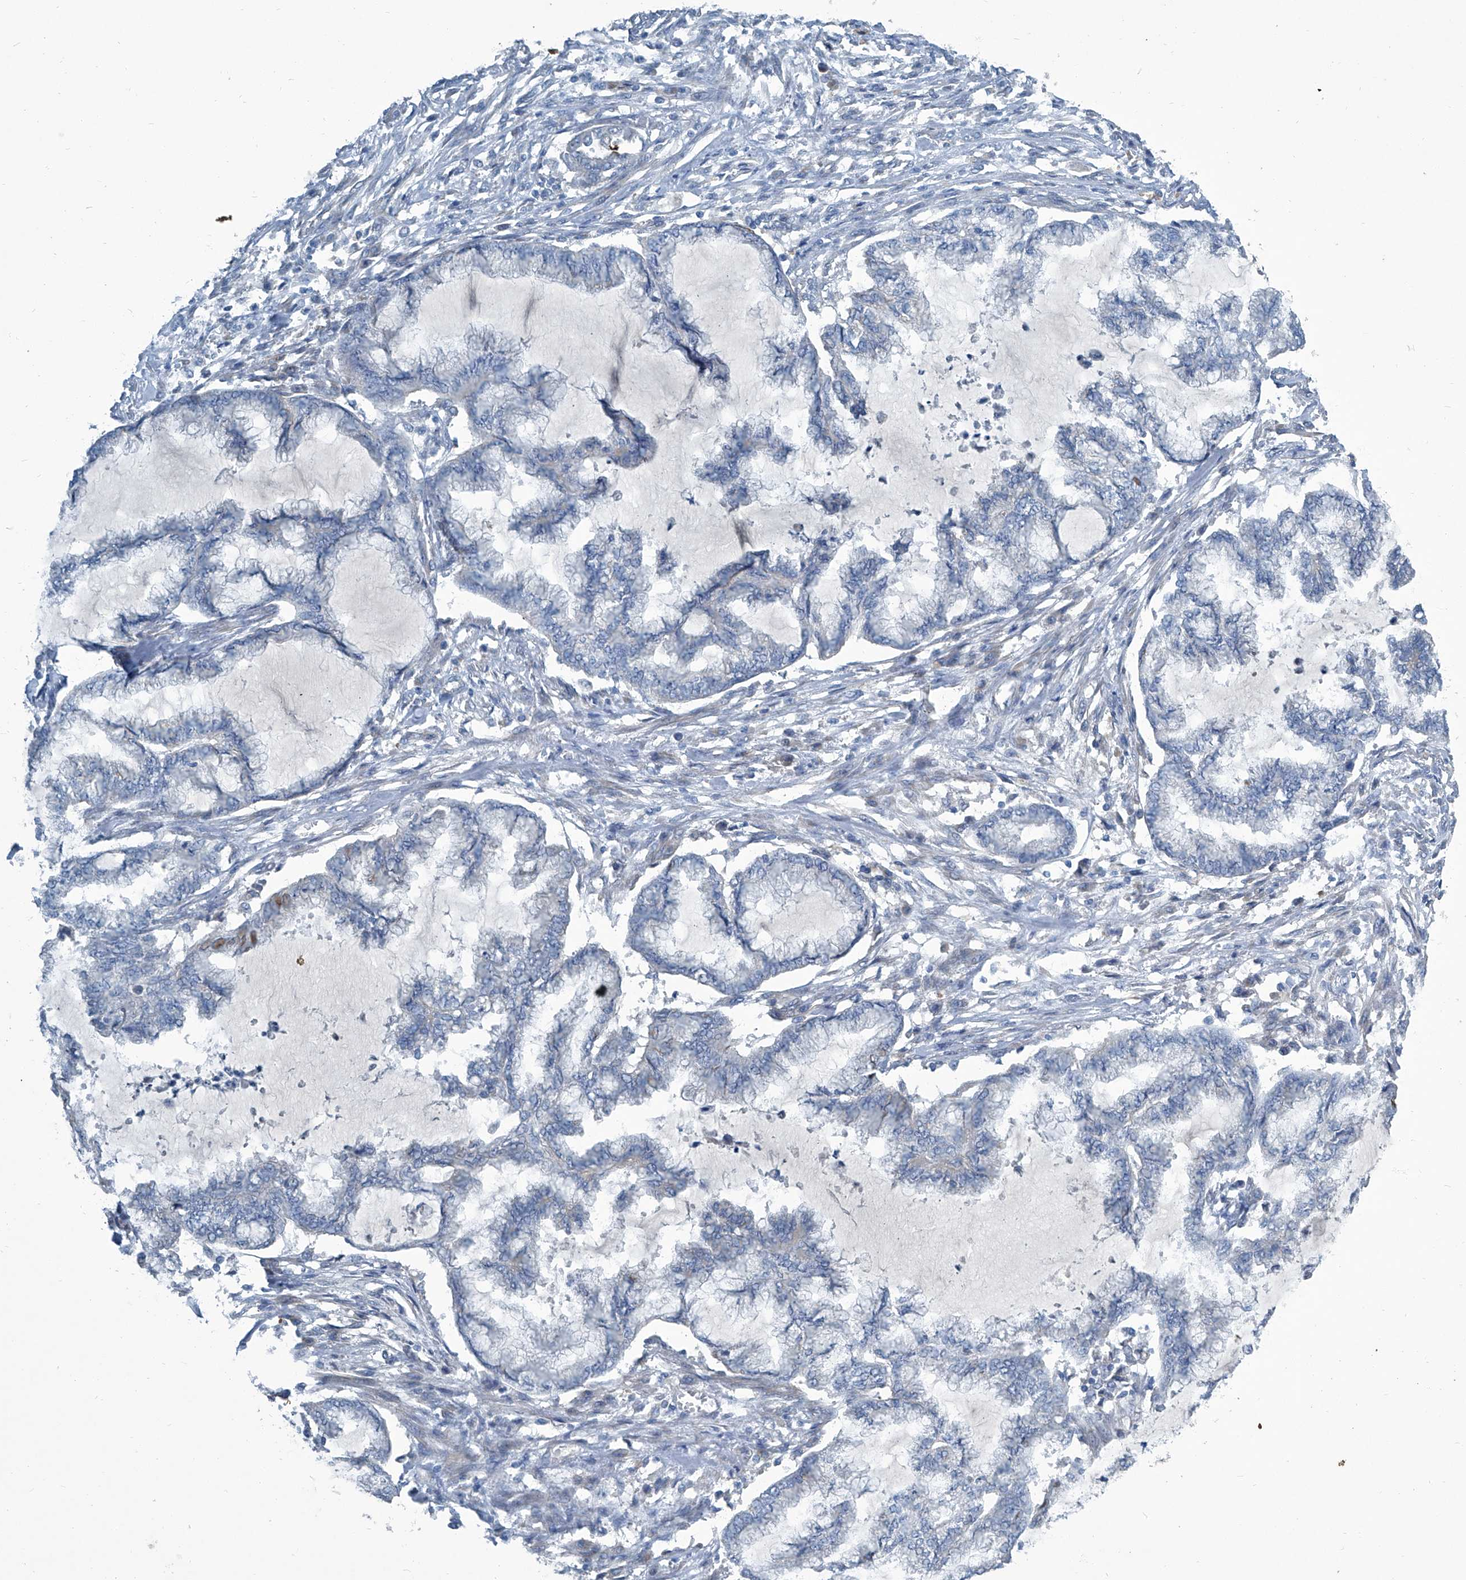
{"staining": {"intensity": "negative", "quantity": "none", "location": "none"}, "tissue": "endometrial cancer", "cell_type": "Tumor cells", "image_type": "cancer", "snomed": [{"axis": "morphology", "description": "Adenocarcinoma, NOS"}, {"axis": "topography", "description": "Endometrium"}], "caption": "DAB immunohistochemical staining of human adenocarcinoma (endometrial) reveals no significant positivity in tumor cells.", "gene": "SLC26A11", "patient": {"sex": "female", "age": 86}}